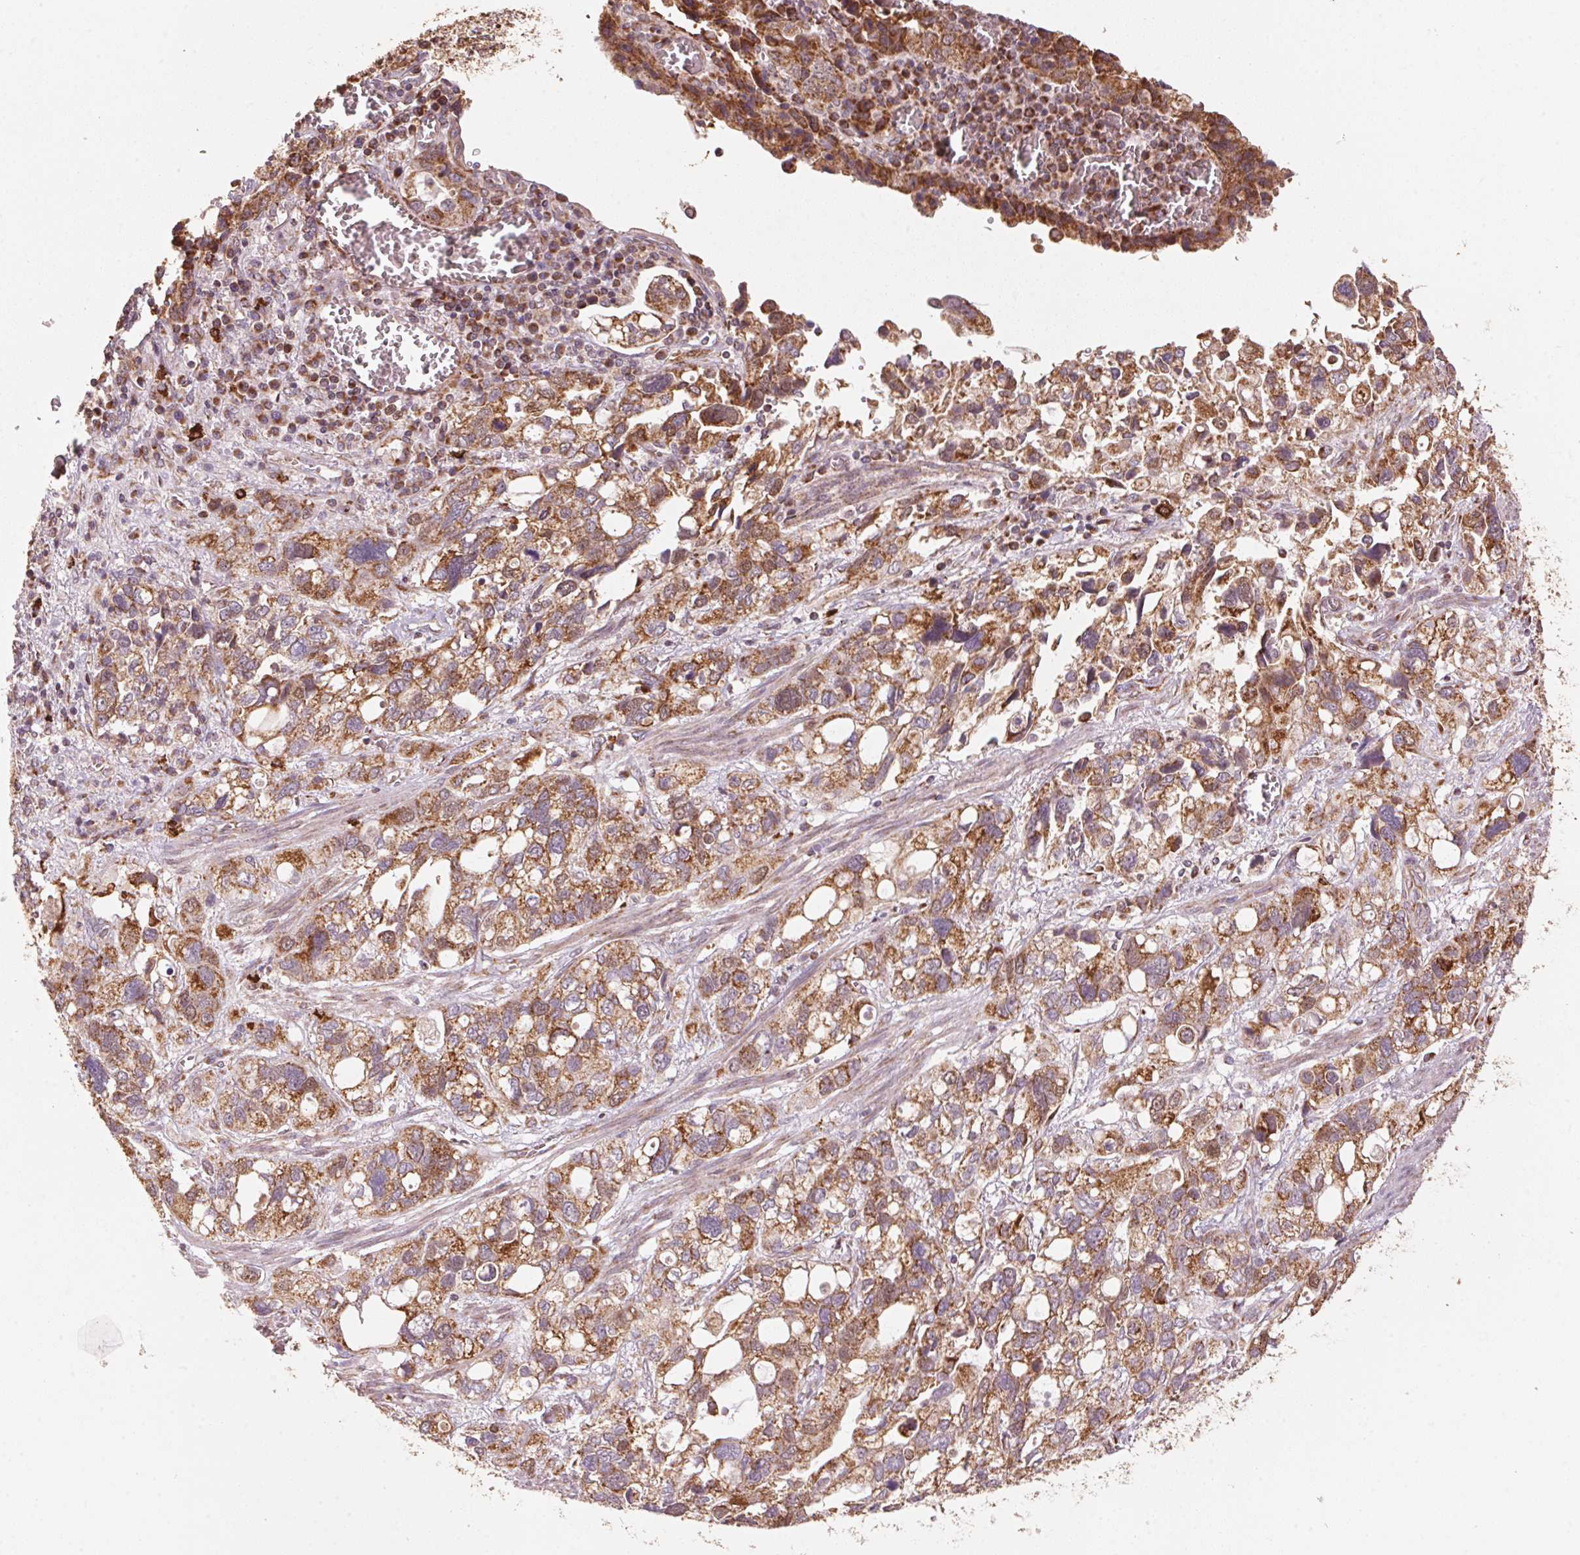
{"staining": {"intensity": "moderate", "quantity": ">75%", "location": "cytoplasmic/membranous"}, "tissue": "stomach cancer", "cell_type": "Tumor cells", "image_type": "cancer", "snomed": [{"axis": "morphology", "description": "Adenocarcinoma, NOS"}, {"axis": "topography", "description": "Stomach, upper"}], "caption": "Stomach cancer (adenocarcinoma) stained for a protein (brown) demonstrates moderate cytoplasmic/membranous positive expression in about >75% of tumor cells.", "gene": "TOMM70", "patient": {"sex": "female", "age": 81}}